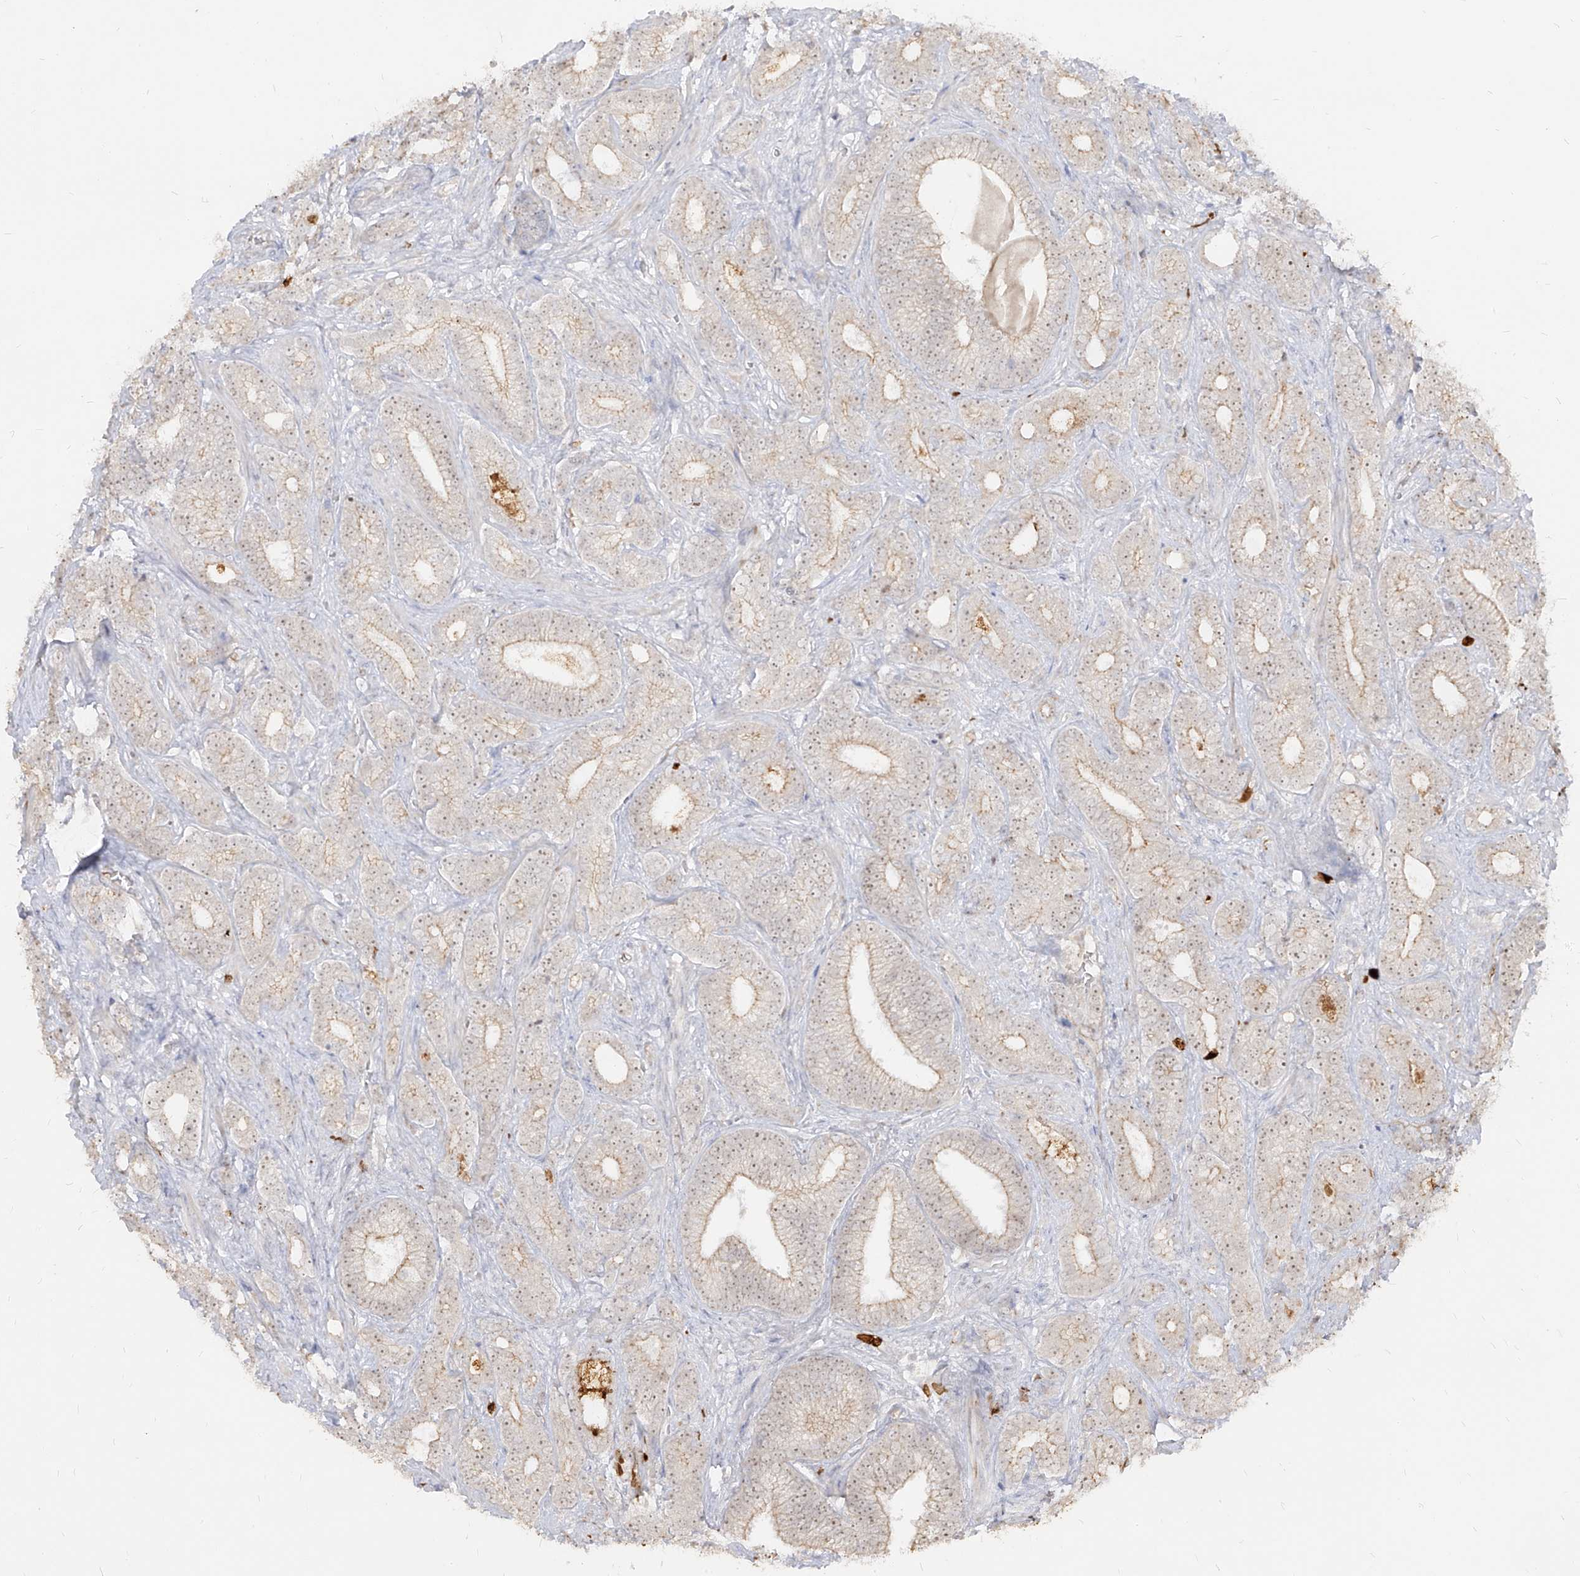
{"staining": {"intensity": "weak", "quantity": ">75%", "location": "cytoplasmic/membranous,nuclear"}, "tissue": "prostate cancer", "cell_type": "Tumor cells", "image_type": "cancer", "snomed": [{"axis": "morphology", "description": "Adenocarcinoma, High grade"}, {"axis": "topography", "description": "Prostate and seminal vesicle, NOS"}], "caption": "Immunohistochemistry (IHC) of human prostate cancer (high-grade adenocarcinoma) displays low levels of weak cytoplasmic/membranous and nuclear staining in about >75% of tumor cells. (Stains: DAB (3,3'-diaminobenzidine) in brown, nuclei in blue, Microscopy: brightfield microscopy at high magnification).", "gene": "ZNF227", "patient": {"sex": "male", "age": 67}}